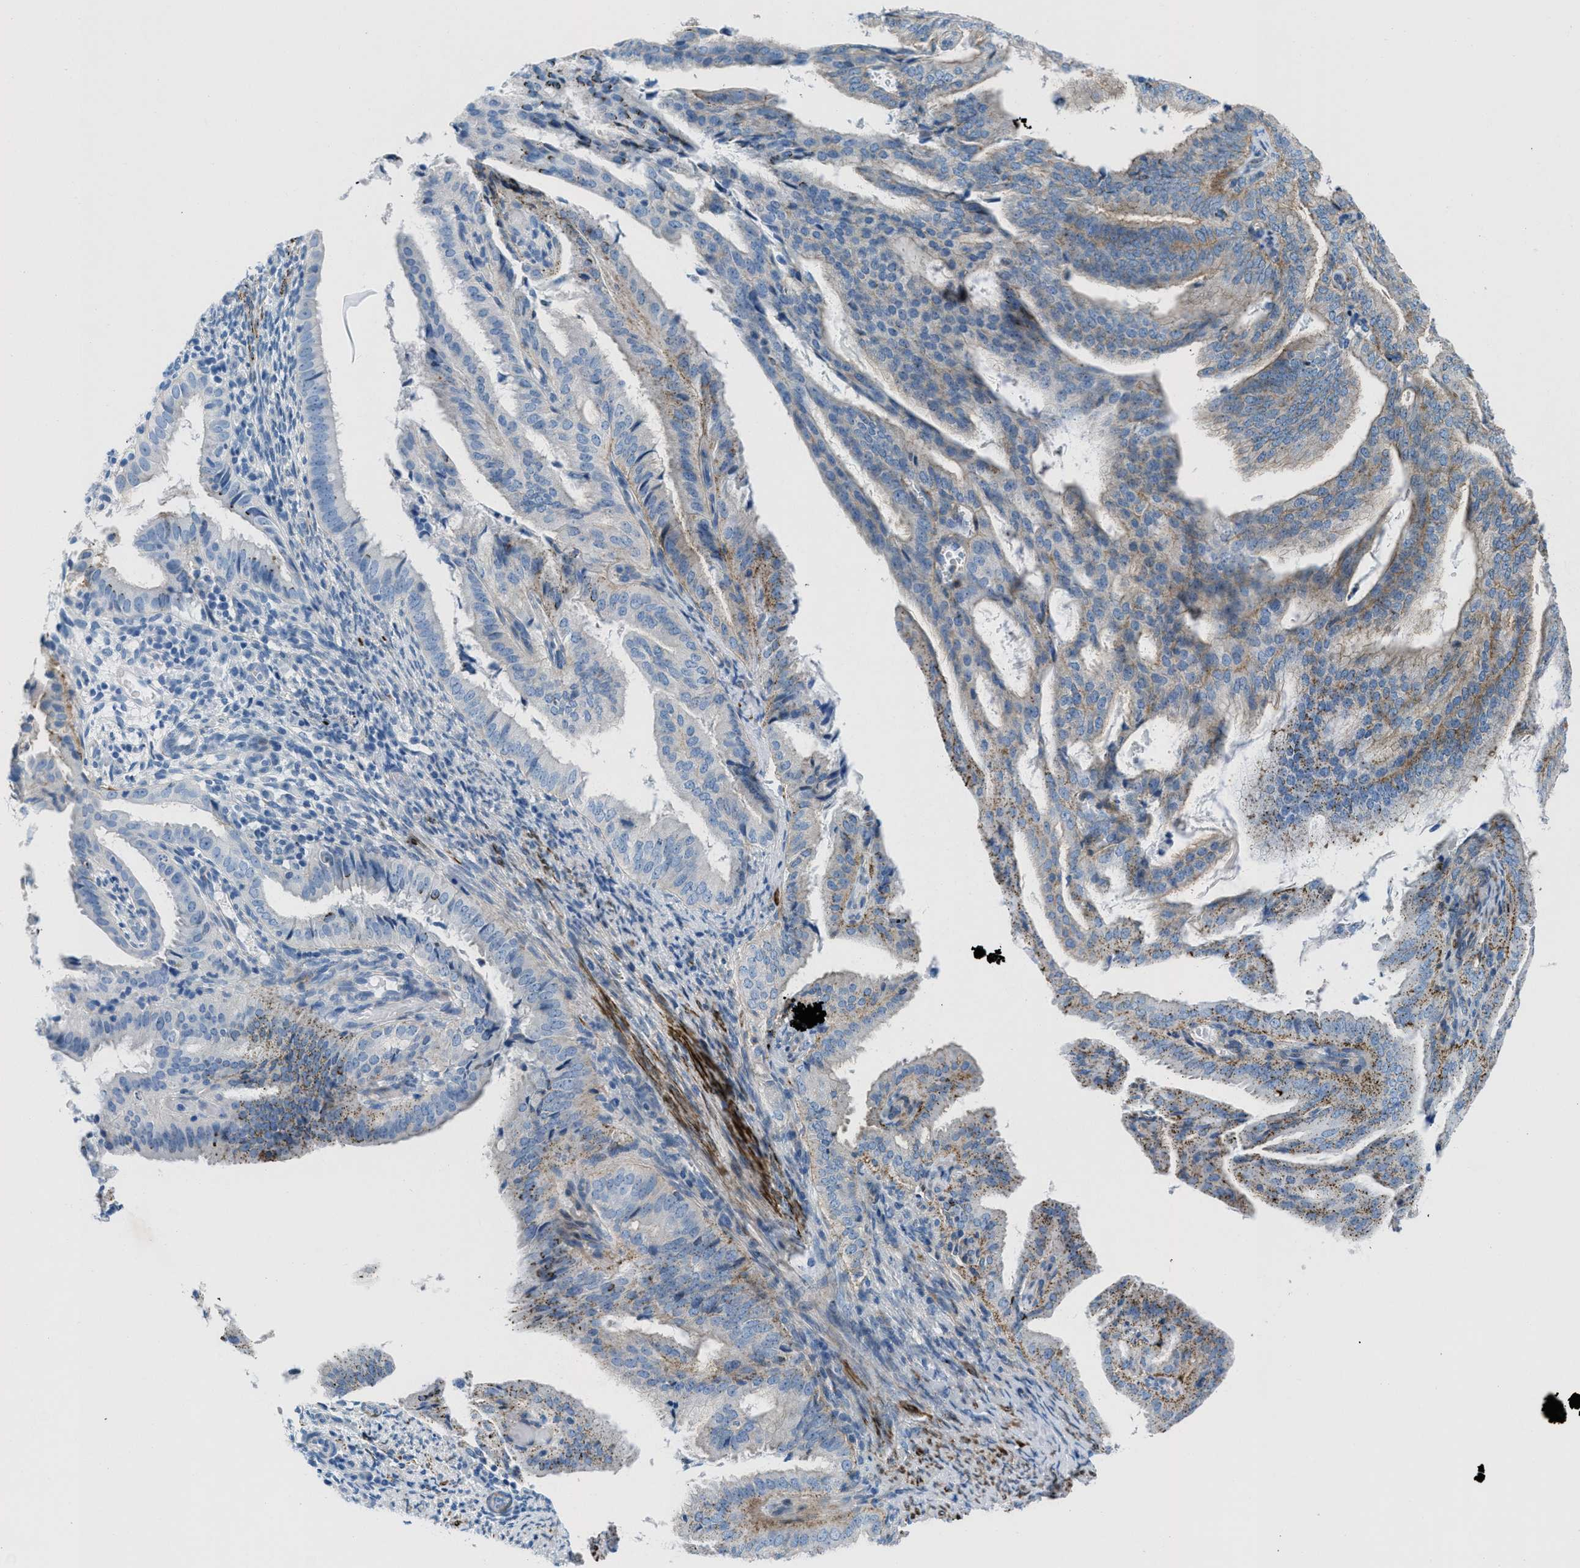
{"staining": {"intensity": "weak", "quantity": "25%-75%", "location": "cytoplasmic/membranous"}, "tissue": "endometrial cancer", "cell_type": "Tumor cells", "image_type": "cancer", "snomed": [{"axis": "morphology", "description": "Adenocarcinoma, NOS"}, {"axis": "topography", "description": "Endometrium"}], "caption": "IHC (DAB) staining of endometrial cancer displays weak cytoplasmic/membranous protein expression in approximately 25%-75% of tumor cells.", "gene": "MFSD13A", "patient": {"sex": "female", "age": 58}}